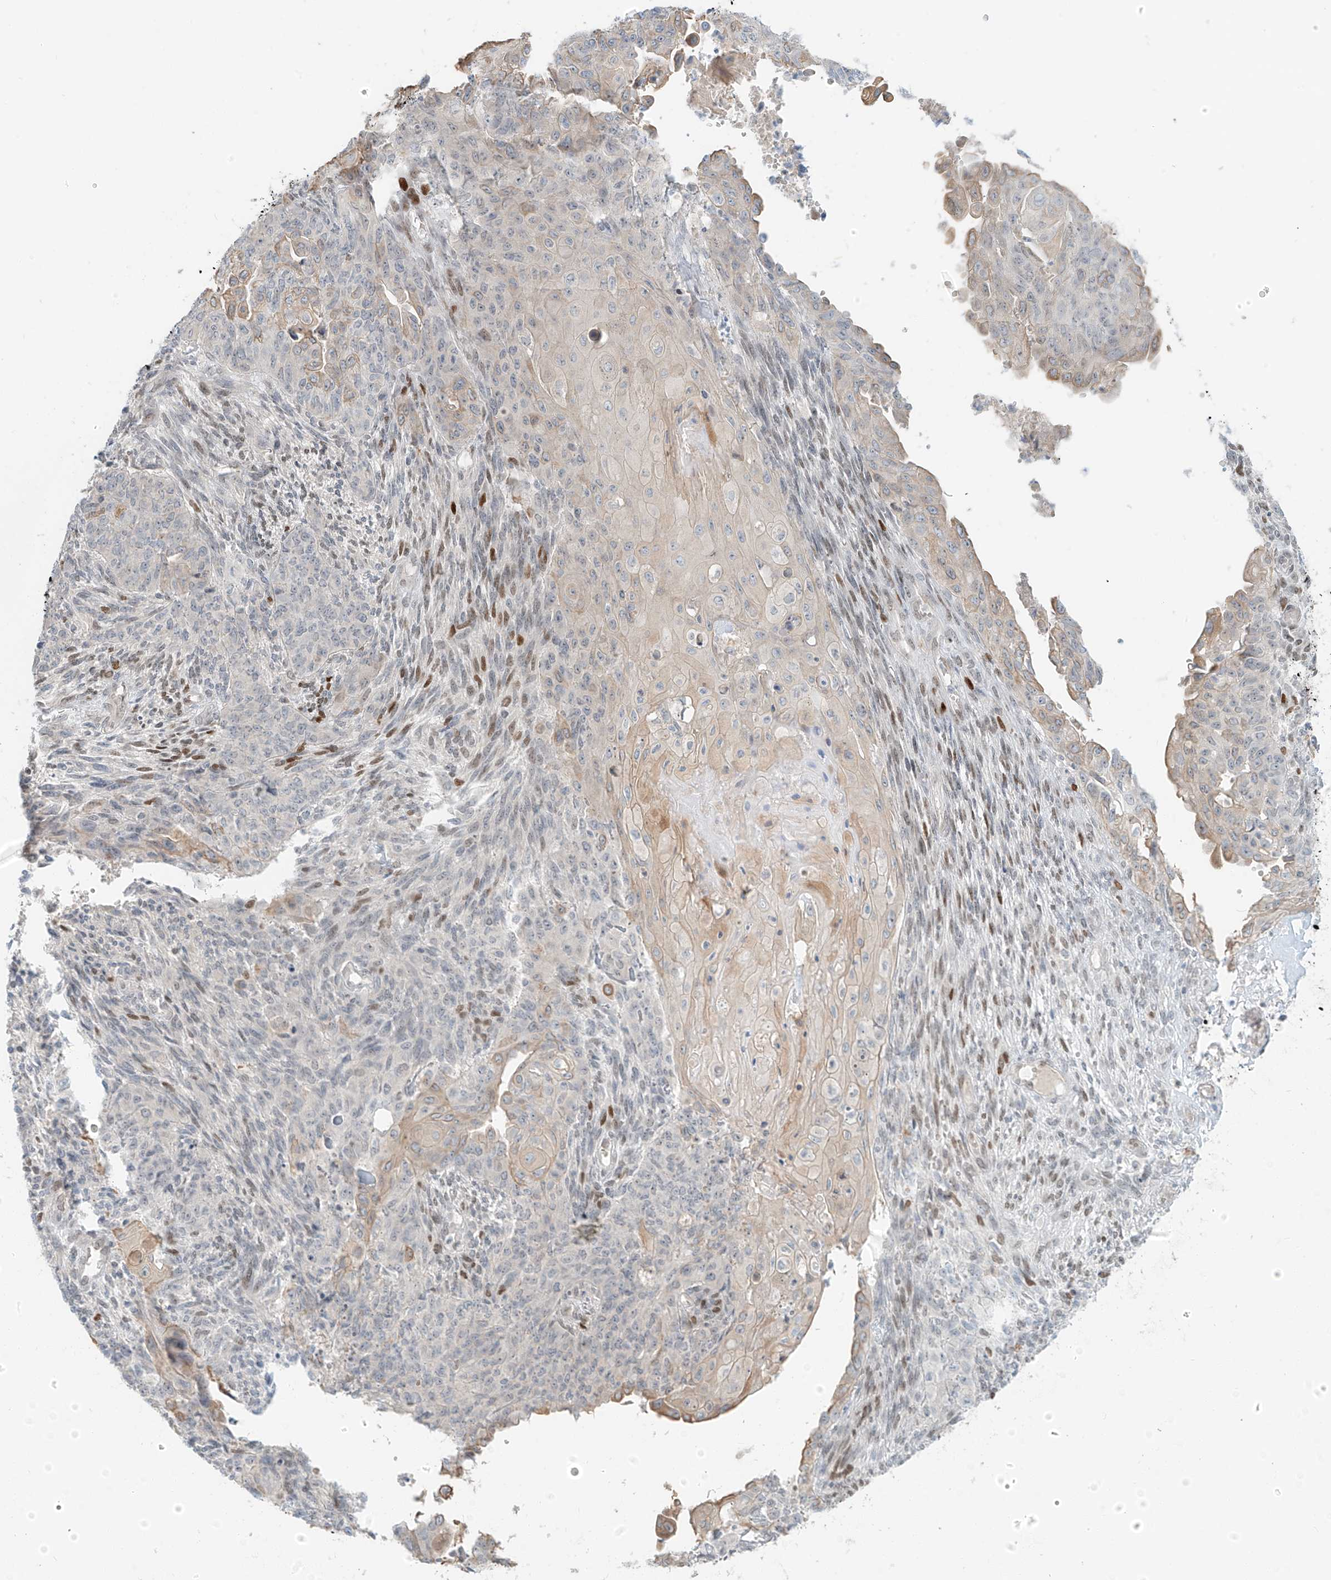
{"staining": {"intensity": "weak", "quantity": "<25%", "location": "cytoplasmic/membranous"}, "tissue": "endometrial cancer", "cell_type": "Tumor cells", "image_type": "cancer", "snomed": [{"axis": "morphology", "description": "Adenocarcinoma, NOS"}, {"axis": "topography", "description": "Endometrium"}], "caption": "Immunohistochemistry of adenocarcinoma (endometrial) shows no expression in tumor cells. The staining is performed using DAB (3,3'-diaminobenzidine) brown chromogen with nuclei counter-stained in using hematoxylin.", "gene": "ZNF774", "patient": {"sex": "female", "age": 32}}